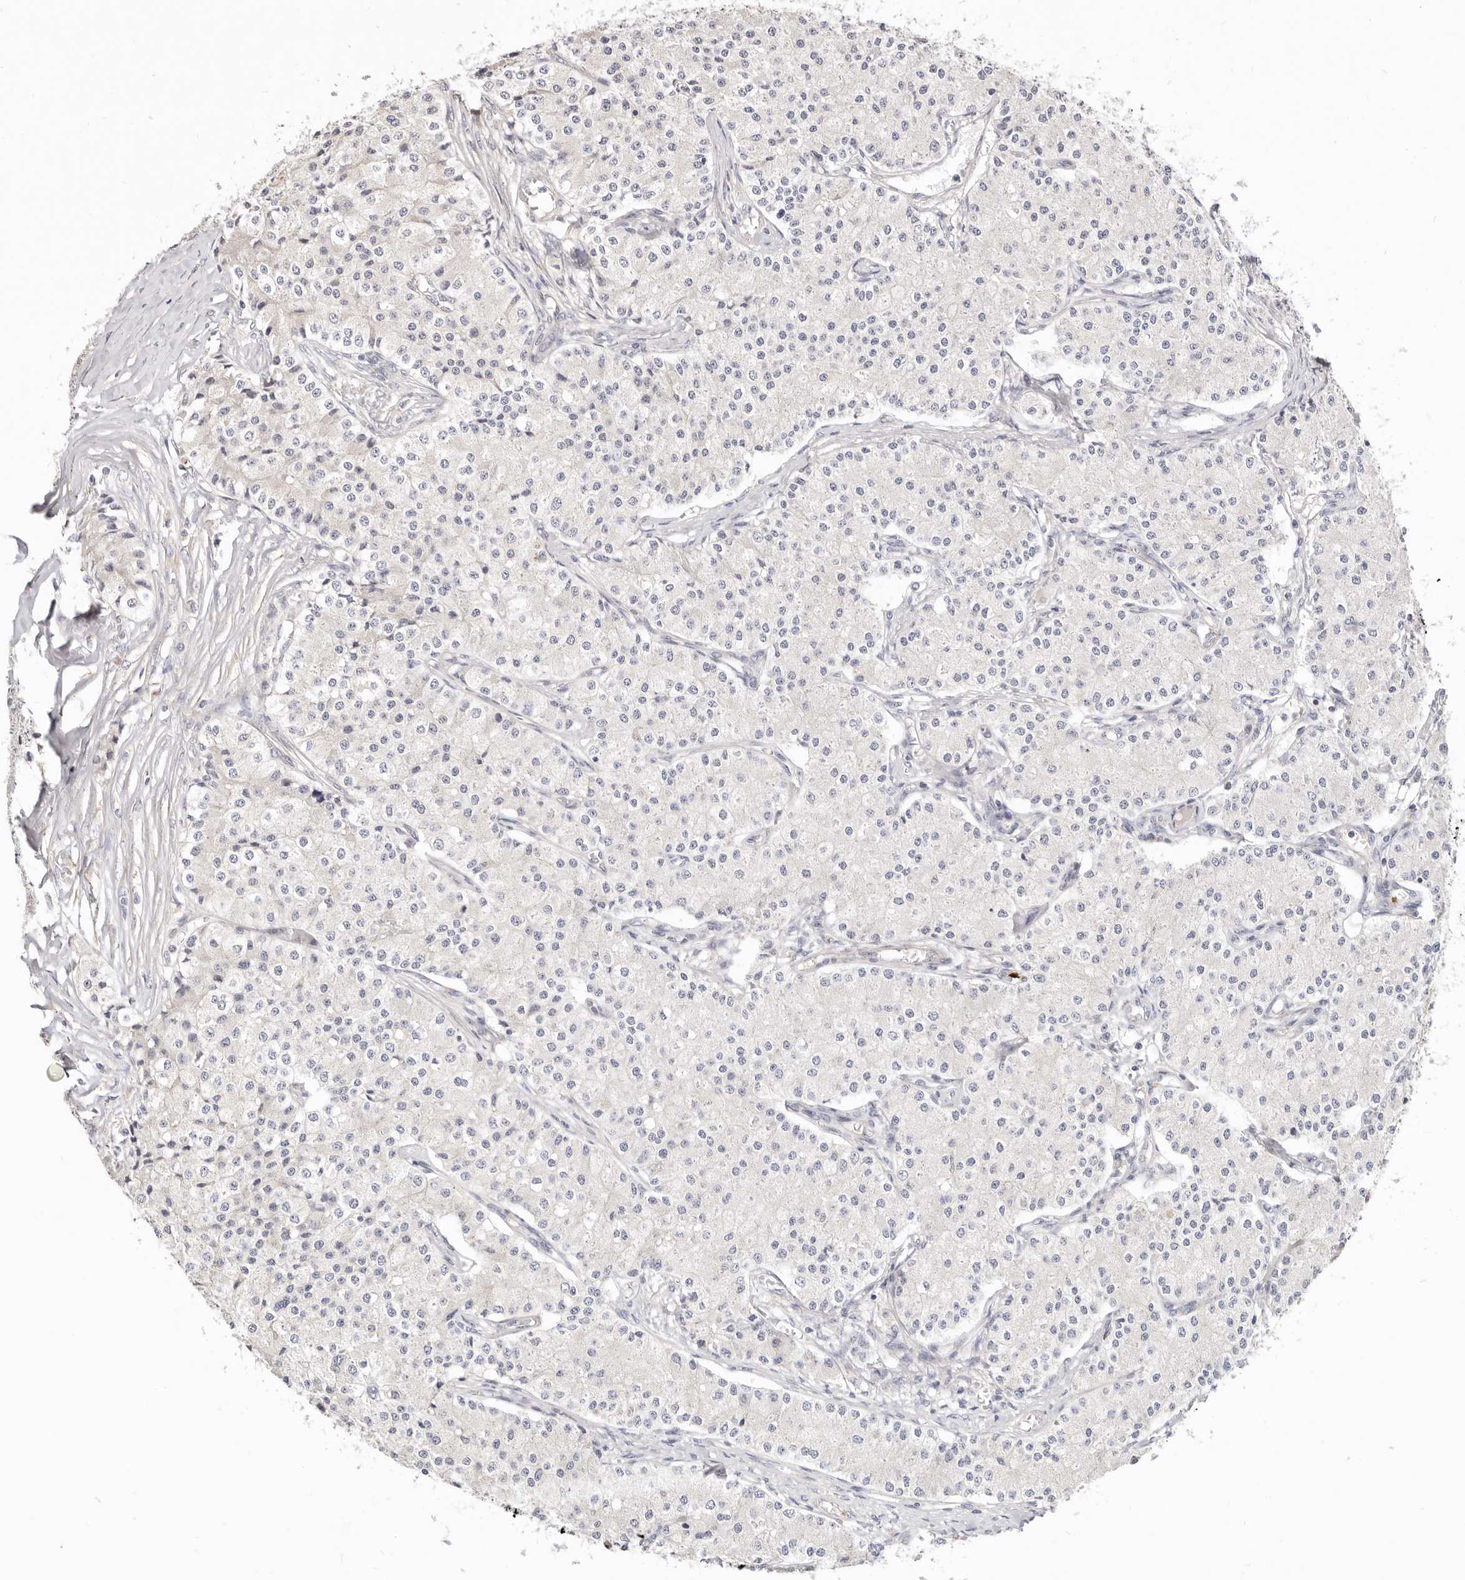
{"staining": {"intensity": "negative", "quantity": "none", "location": "none"}, "tissue": "carcinoid", "cell_type": "Tumor cells", "image_type": "cancer", "snomed": [{"axis": "morphology", "description": "Carcinoid, malignant, NOS"}, {"axis": "topography", "description": "Colon"}], "caption": "A high-resolution image shows IHC staining of carcinoid, which reveals no significant staining in tumor cells.", "gene": "ZRANB1", "patient": {"sex": "female", "age": 52}}